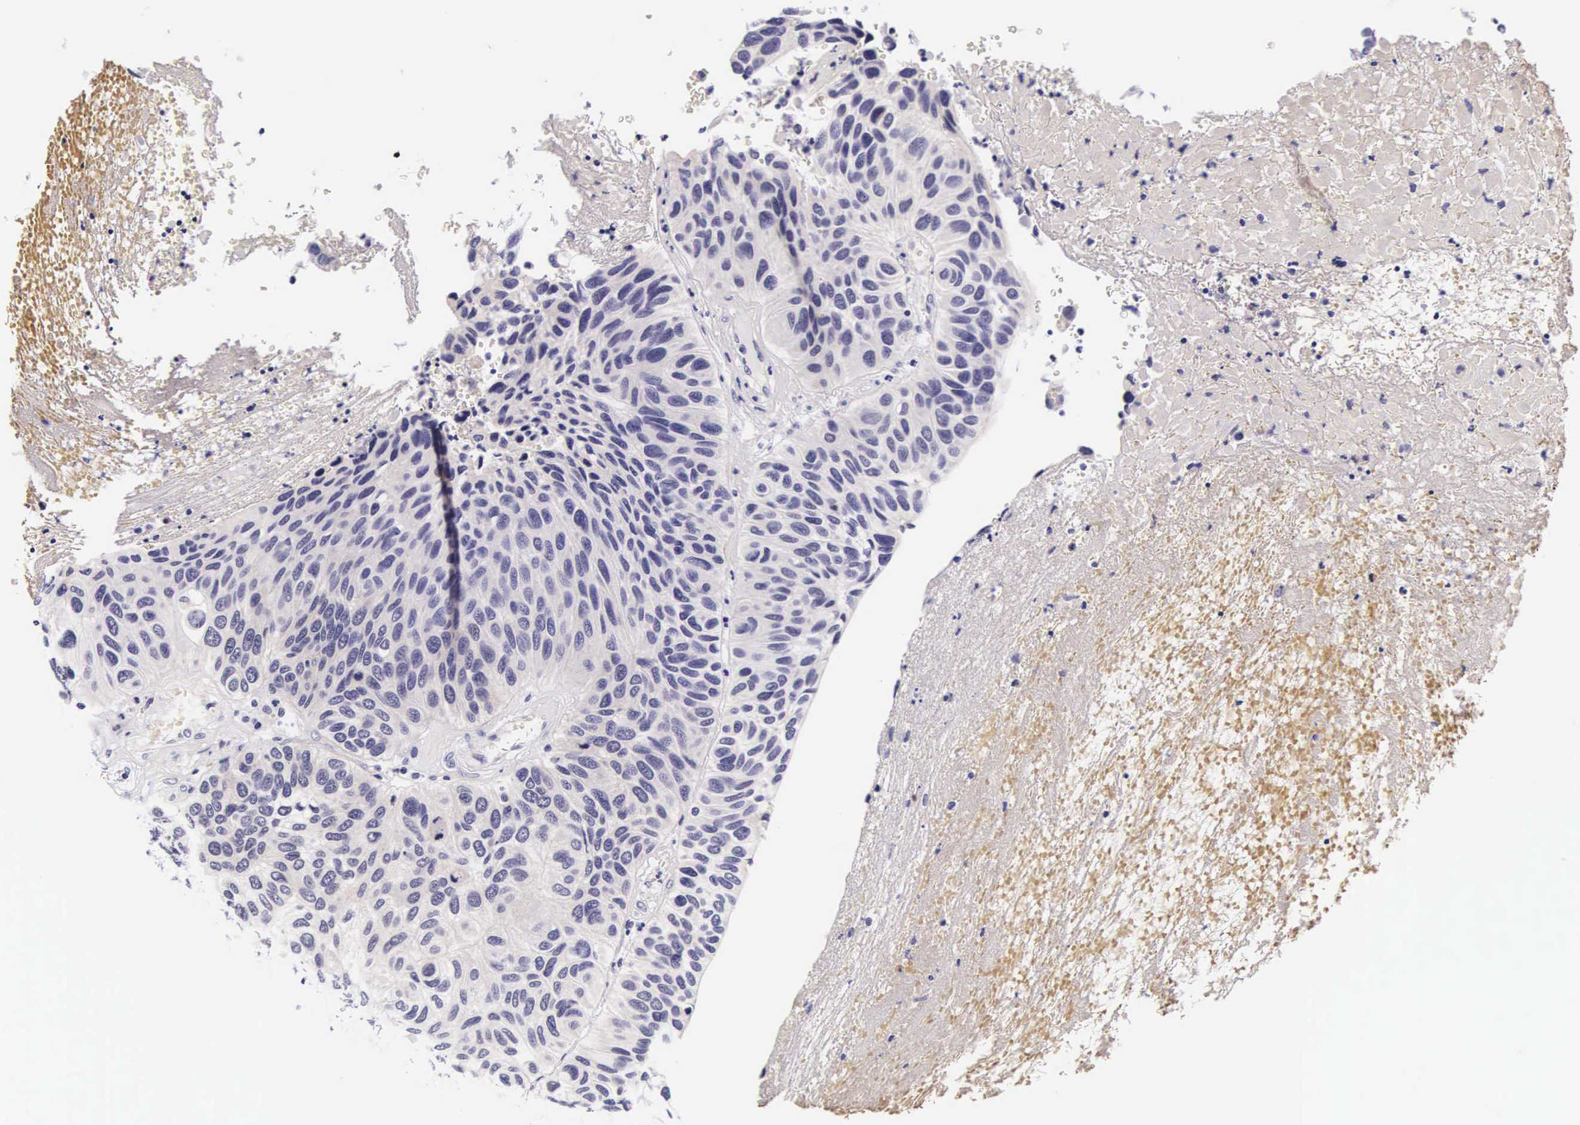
{"staining": {"intensity": "negative", "quantity": "none", "location": "none"}, "tissue": "urothelial cancer", "cell_type": "Tumor cells", "image_type": "cancer", "snomed": [{"axis": "morphology", "description": "Urothelial carcinoma, High grade"}, {"axis": "topography", "description": "Urinary bladder"}], "caption": "High power microscopy photomicrograph of an immunohistochemistry image of urothelial carcinoma (high-grade), revealing no significant staining in tumor cells.", "gene": "PHETA2", "patient": {"sex": "male", "age": 66}}